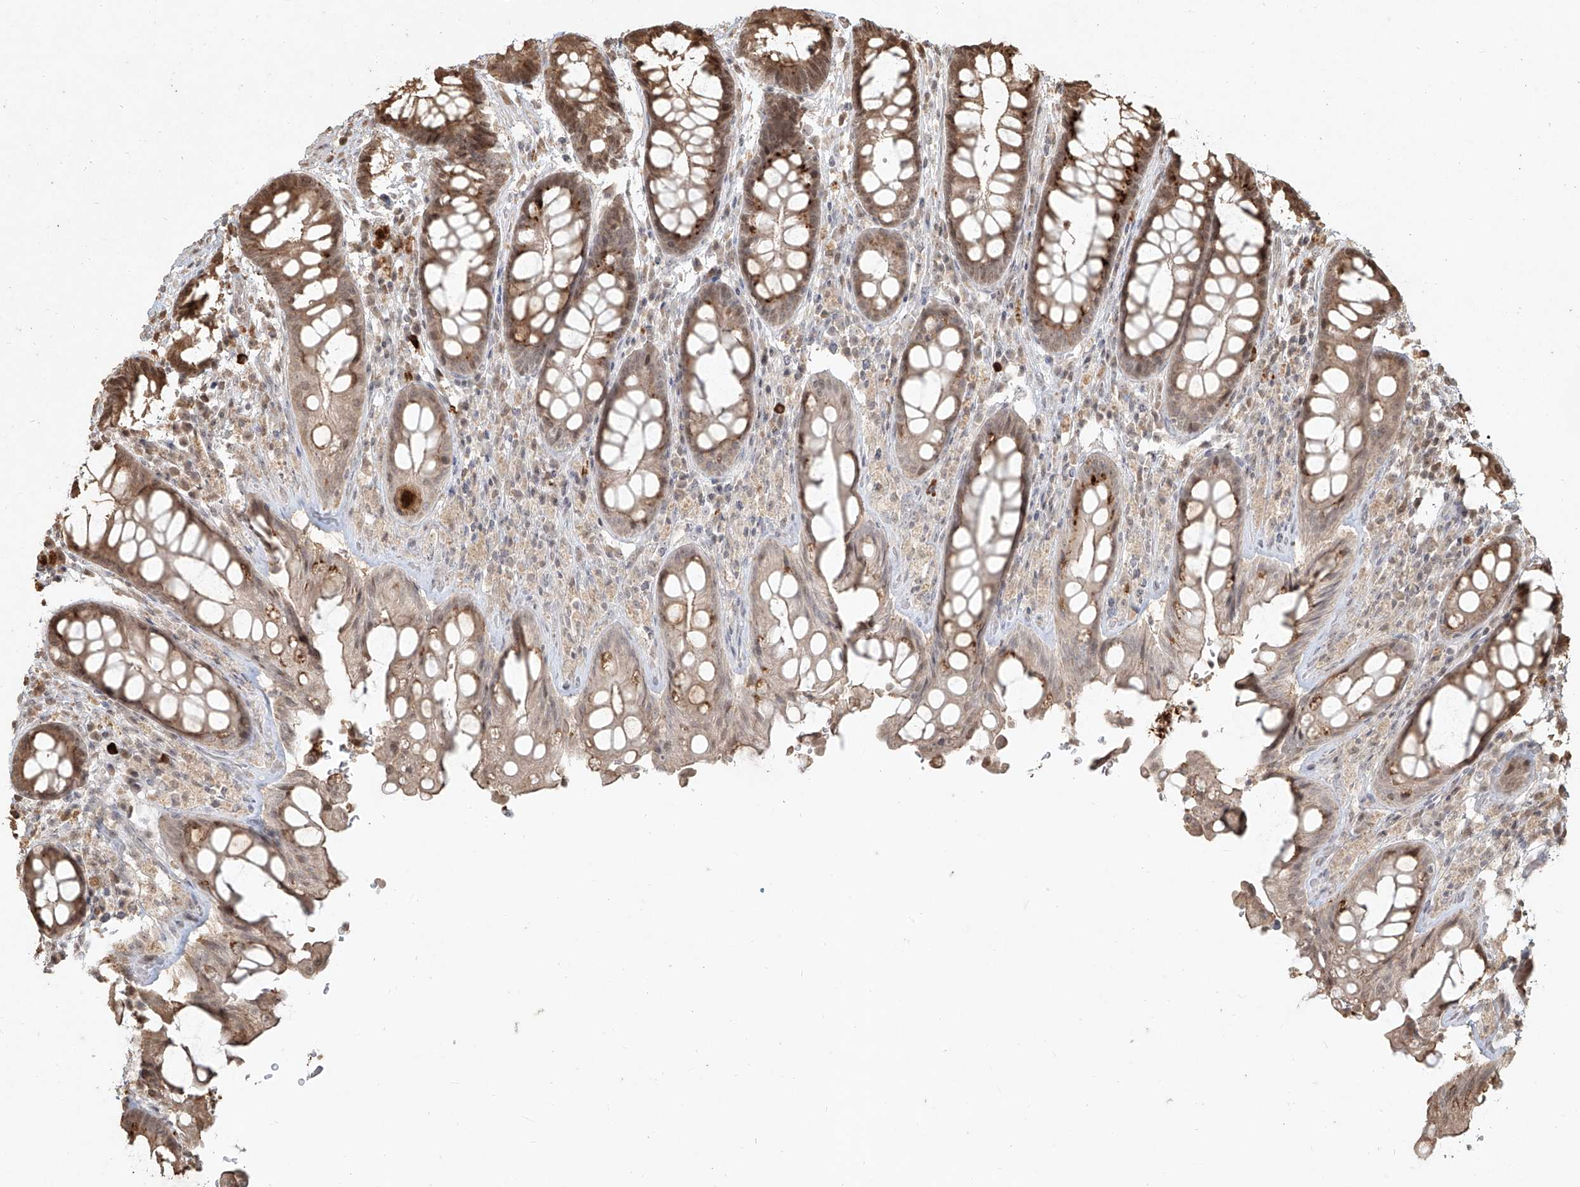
{"staining": {"intensity": "moderate", "quantity": ">75%", "location": "cytoplasmic/membranous"}, "tissue": "rectum", "cell_type": "Glandular cells", "image_type": "normal", "snomed": [{"axis": "morphology", "description": "Normal tissue, NOS"}, {"axis": "topography", "description": "Rectum"}], "caption": "Protein analysis of benign rectum exhibits moderate cytoplasmic/membranous expression in approximately >75% of glandular cells.", "gene": "UBE2K", "patient": {"sex": "male", "age": 64}}